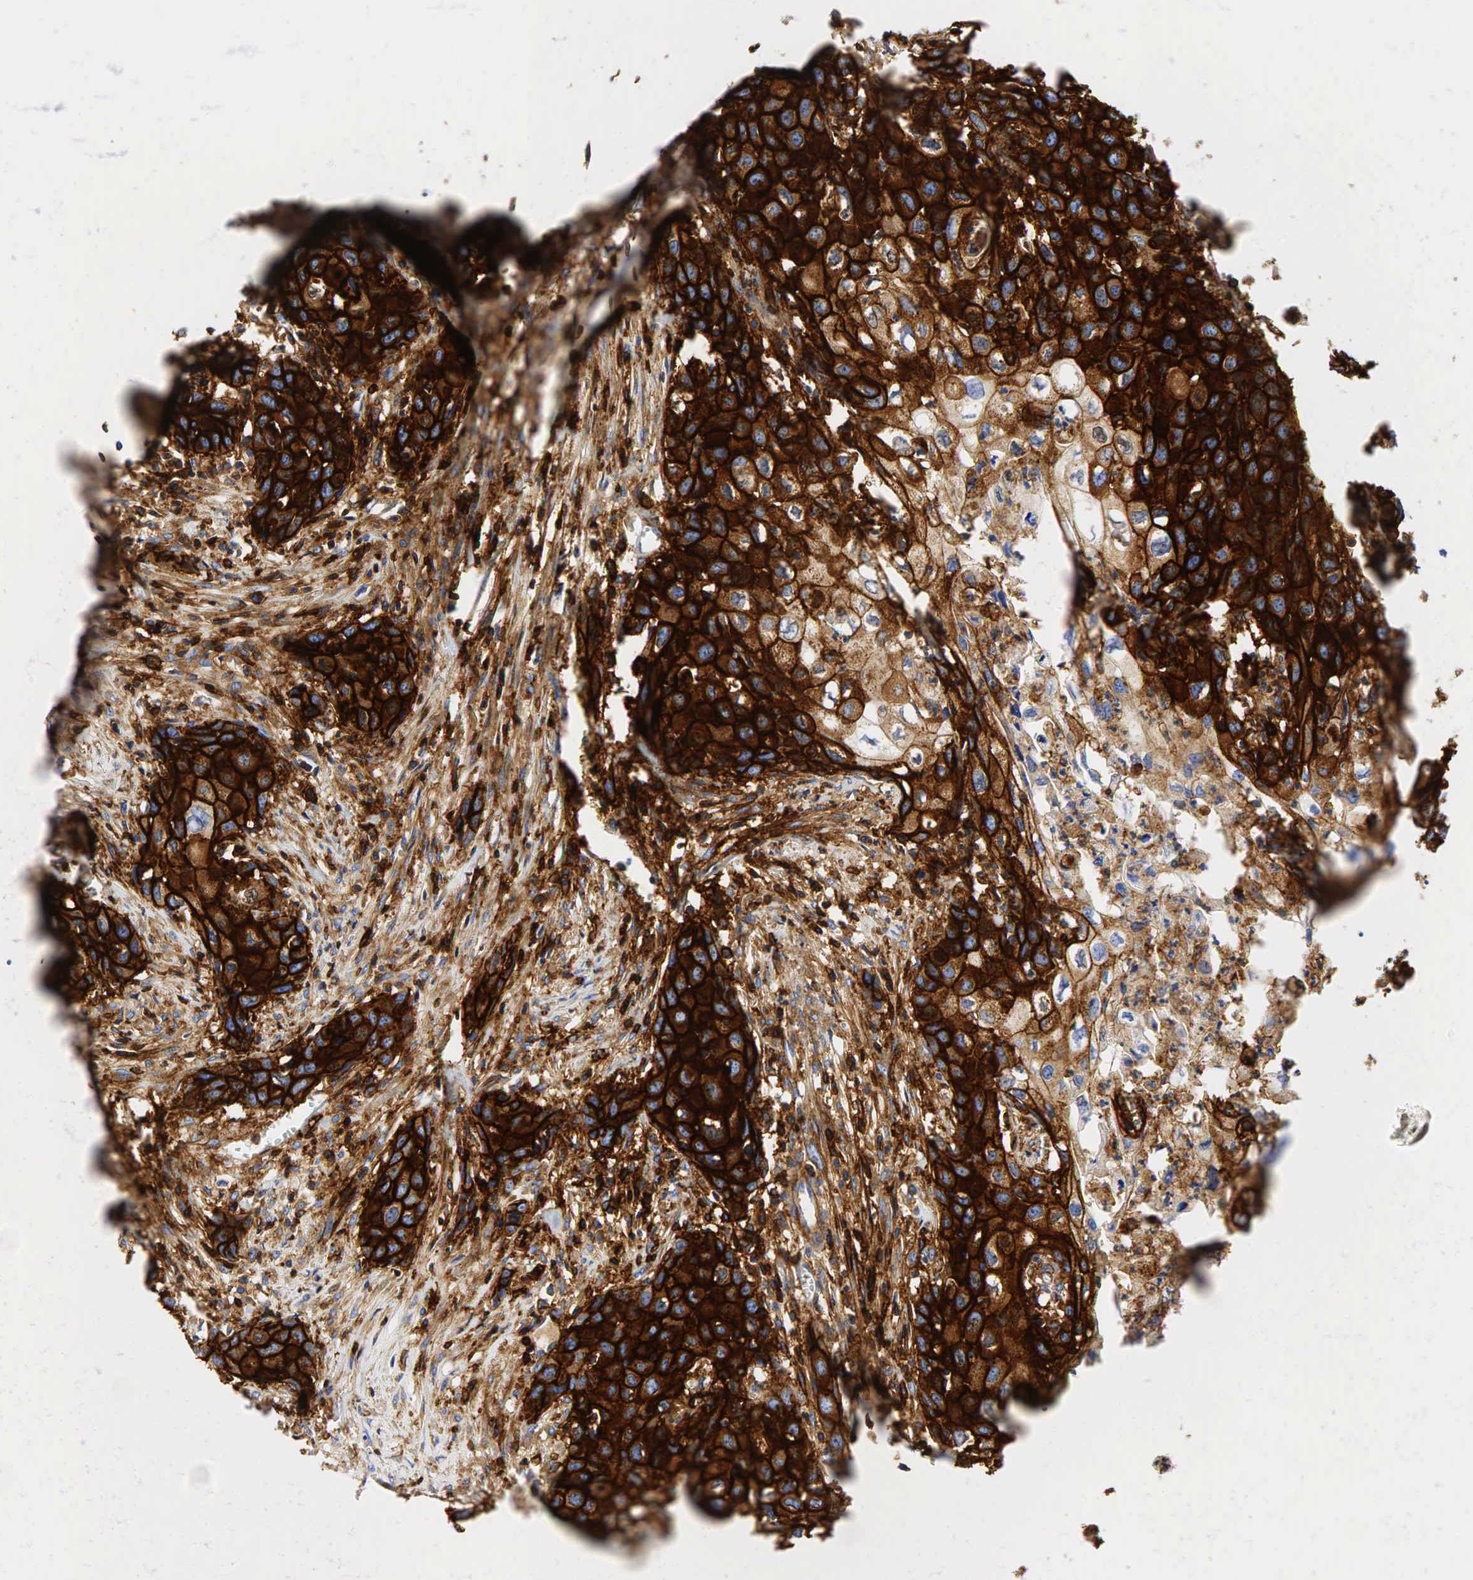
{"staining": {"intensity": "strong", "quantity": ">75%", "location": "cytoplasmic/membranous"}, "tissue": "urothelial cancer", "cell_type": "Tumor cells", "image_type": "cancer", "snomed": [{"axis": "morphology", "description": "Urothelial carcinoma, High grade"}, {"axis": "topography", "description": "Urinary bladder"}], "caption": "Immunohistochemical staining of human high-grade urothelial carcinoma shows high levels of strong cytoplasmic/membranous protein positivity in about >75% of tumor cells. (Stains: DAB in brown, nuclei in blue, Microscopy: brightfield microscopy at high magnification).", "gene": "CD44", "patient": {"sex": "male", "age": 54}}